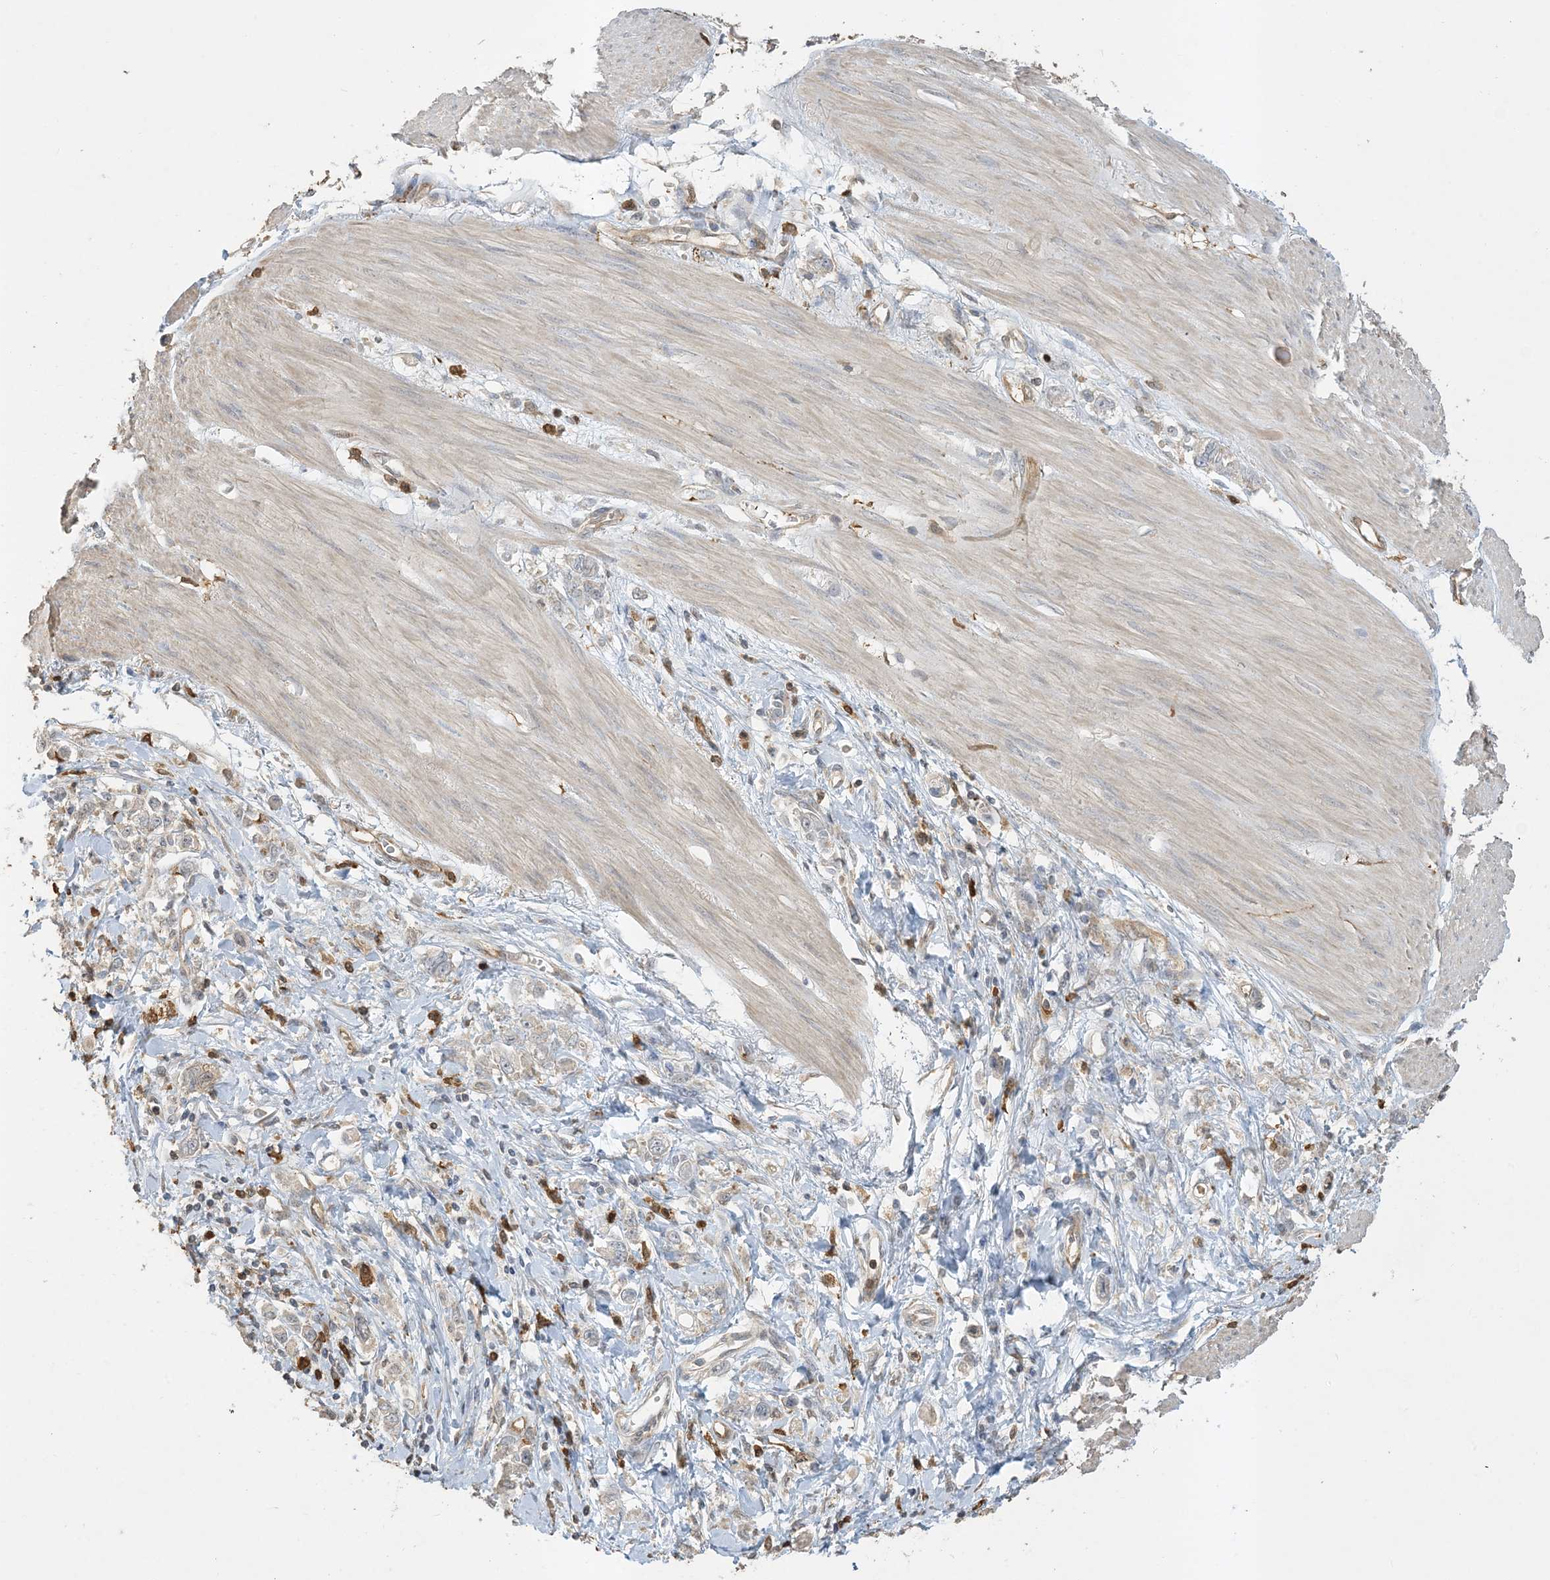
{"staining": {"intensity": "weak", "quantity": "25%-75%", "location": "cytoplasmic/membranous"}, "tissue": "stomach cancer", "cell_type": "Tumor cells", "image_type": "cancer", "snomed": [{"axis": "morphology", "description": "Adenocarcinoma, NOS"}, {"axis": "topography", "description": "Stomach"}], "caption": "There is low levels of weak cytoplasmic/membranous positivity in tumor cells of stomach adenocarcinoma, as demonstrated by immunohistochemical staining (brown color).", "gene": "TMSB4X", "patient": {"sex": "female", "age": 76}}